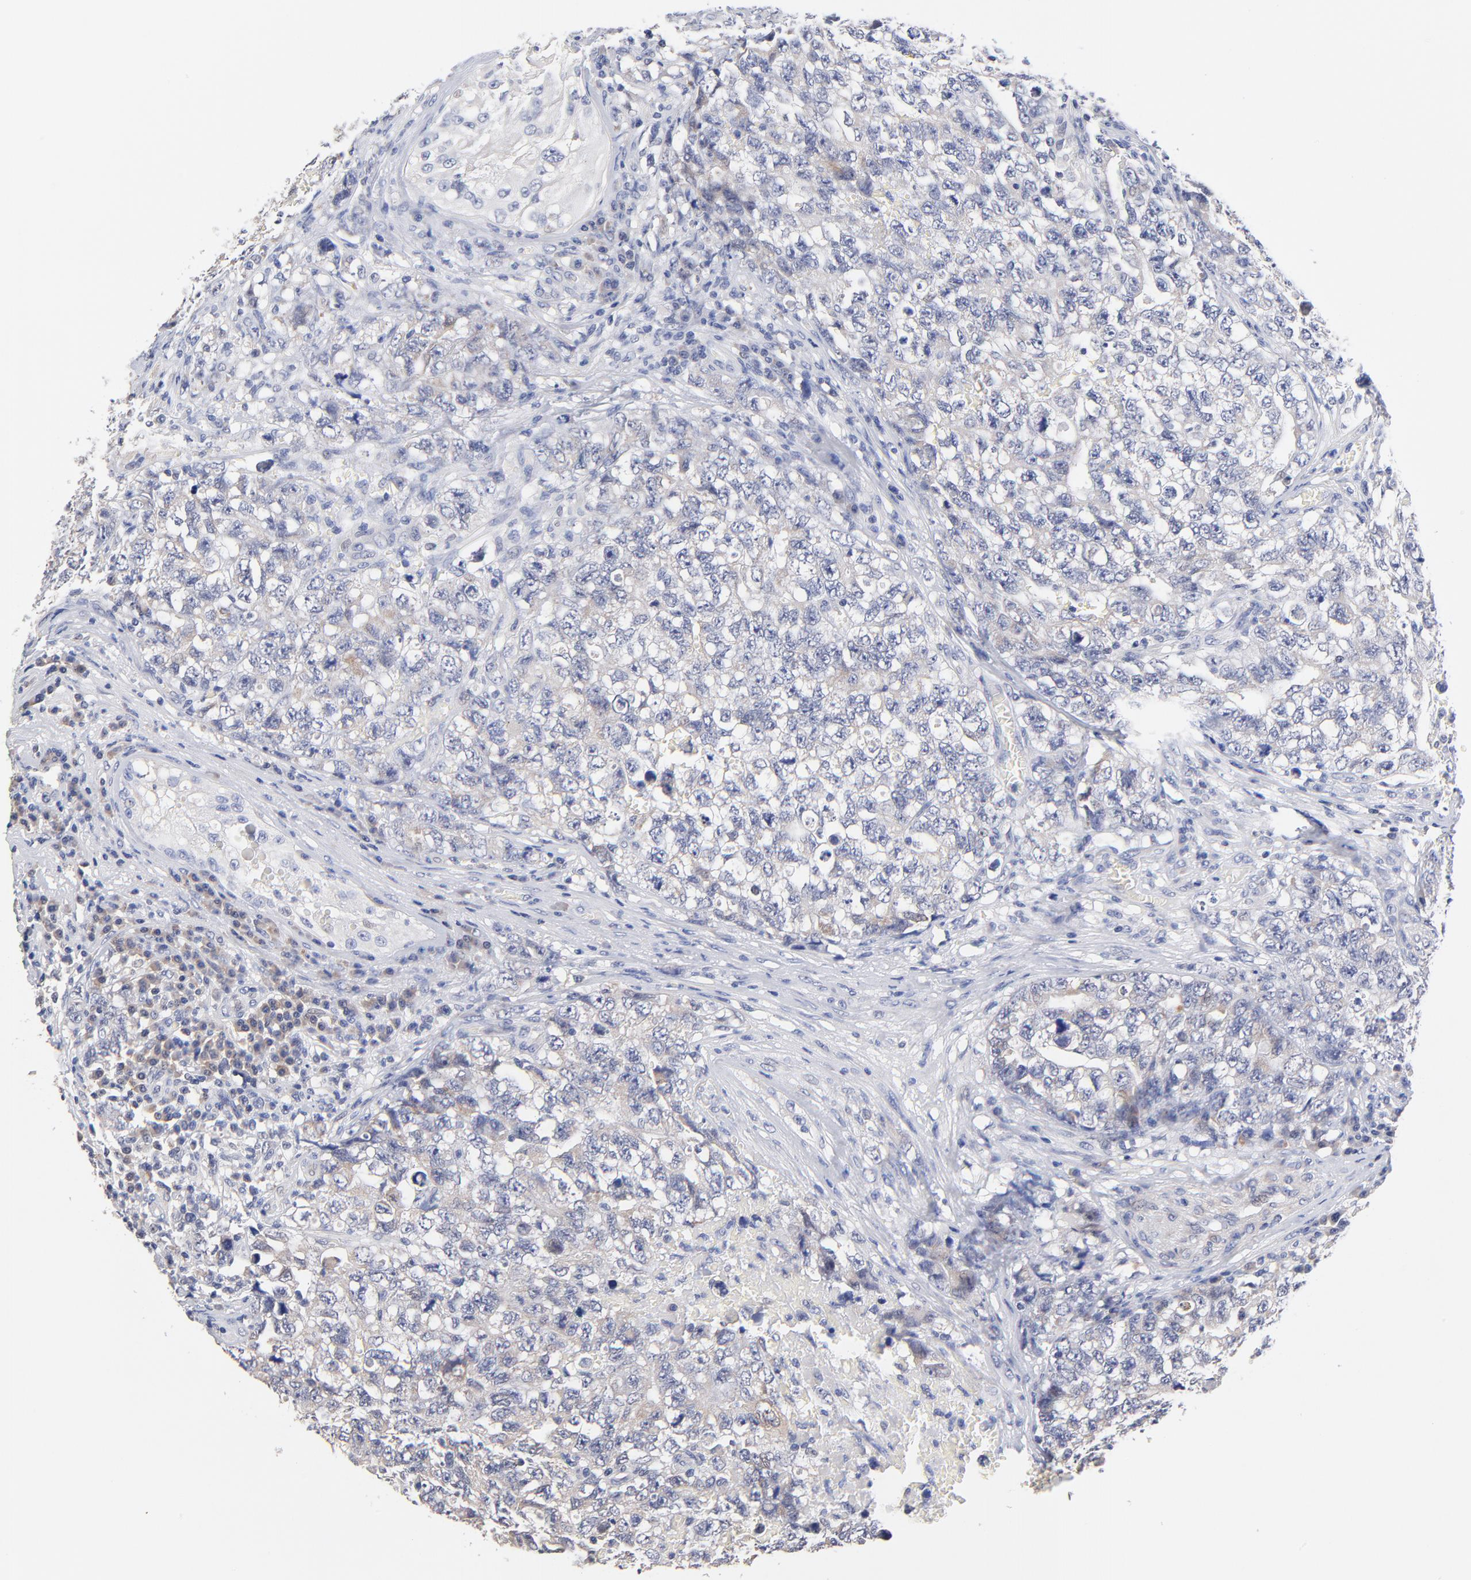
{"staining": {"intensity": "weak", "quantity": "<25%", "location": "cytoplasmic/membranous"}, "tissue": "testis cancer", "cell_type": "Tumor cells", "image_type": "cancer", "snomed": [{"axis": "morphology", "description": "Carcinoma, Embryonal, NOS"}, {"axis": "topography", "description": "Testis"}], "caption": "Embryonal carcinoma (testis) stained for a protein using immunohistochemistry (IHC) exhibits no expression tumor cells.", "gene": "TWNK", "patient": {"sex": "male", "age": 31}}